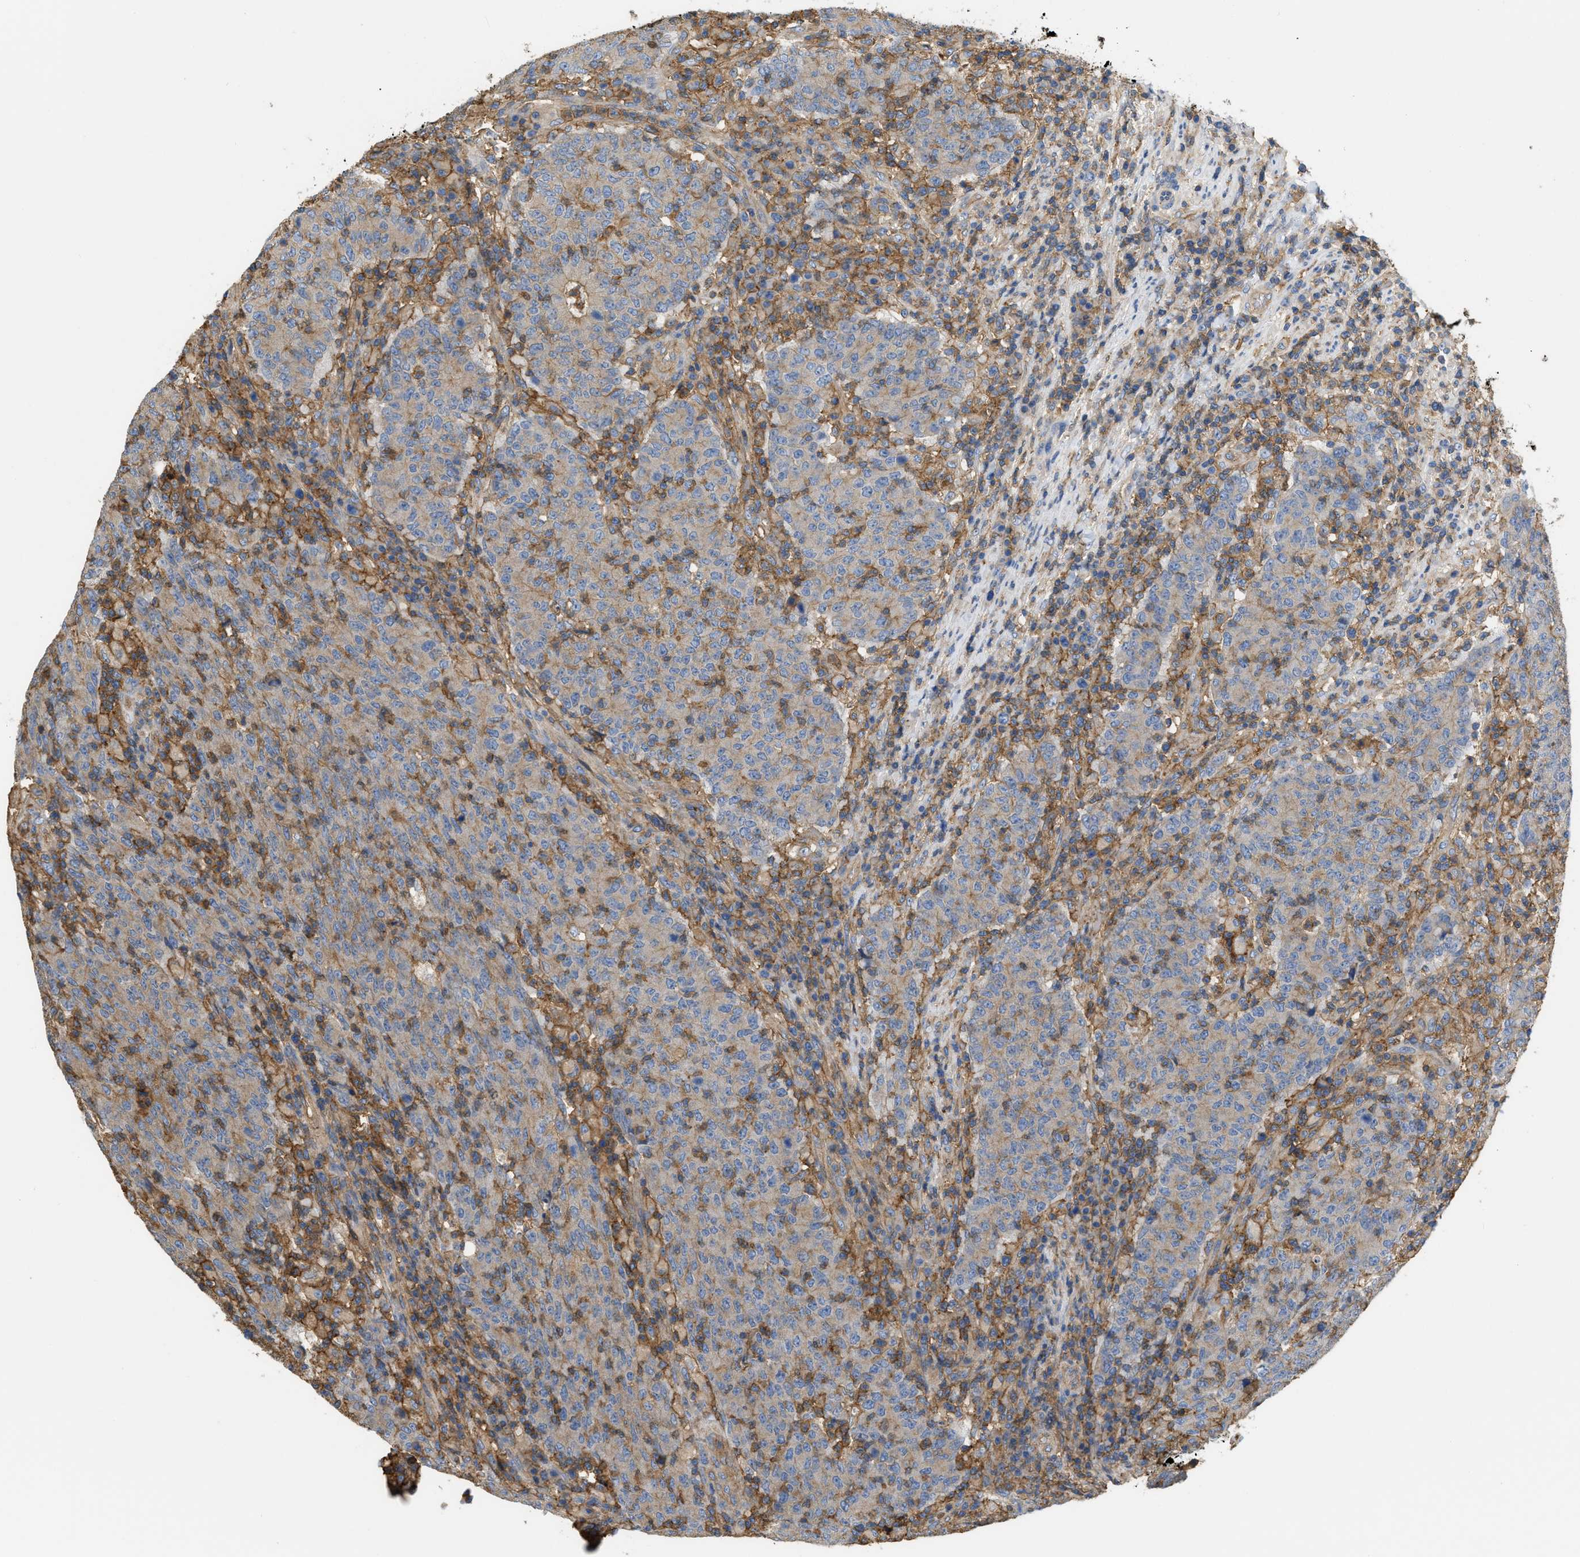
{"staining": {"intensity": "weak", "quantity": ">75%", "location": "cytoplasmic/membranous"}, "tissue": "colorectal cancer", "cell_type": "Tumor cells", "image_type": "cancer", "snomed": [{"axis": "morphology", "description": "Adenocarcinoma, NOS"}, {"axis": "topography", "description": "Colon"}], "caption": "DAB immunohistochemical staining of human adenocarcinoma (colorectal) shows weak cytoplasmic/membranous protein positivity in about >75% of tumor cells.", "gene": "GNB4", "patient": {"sex": "female", "age": 75}}